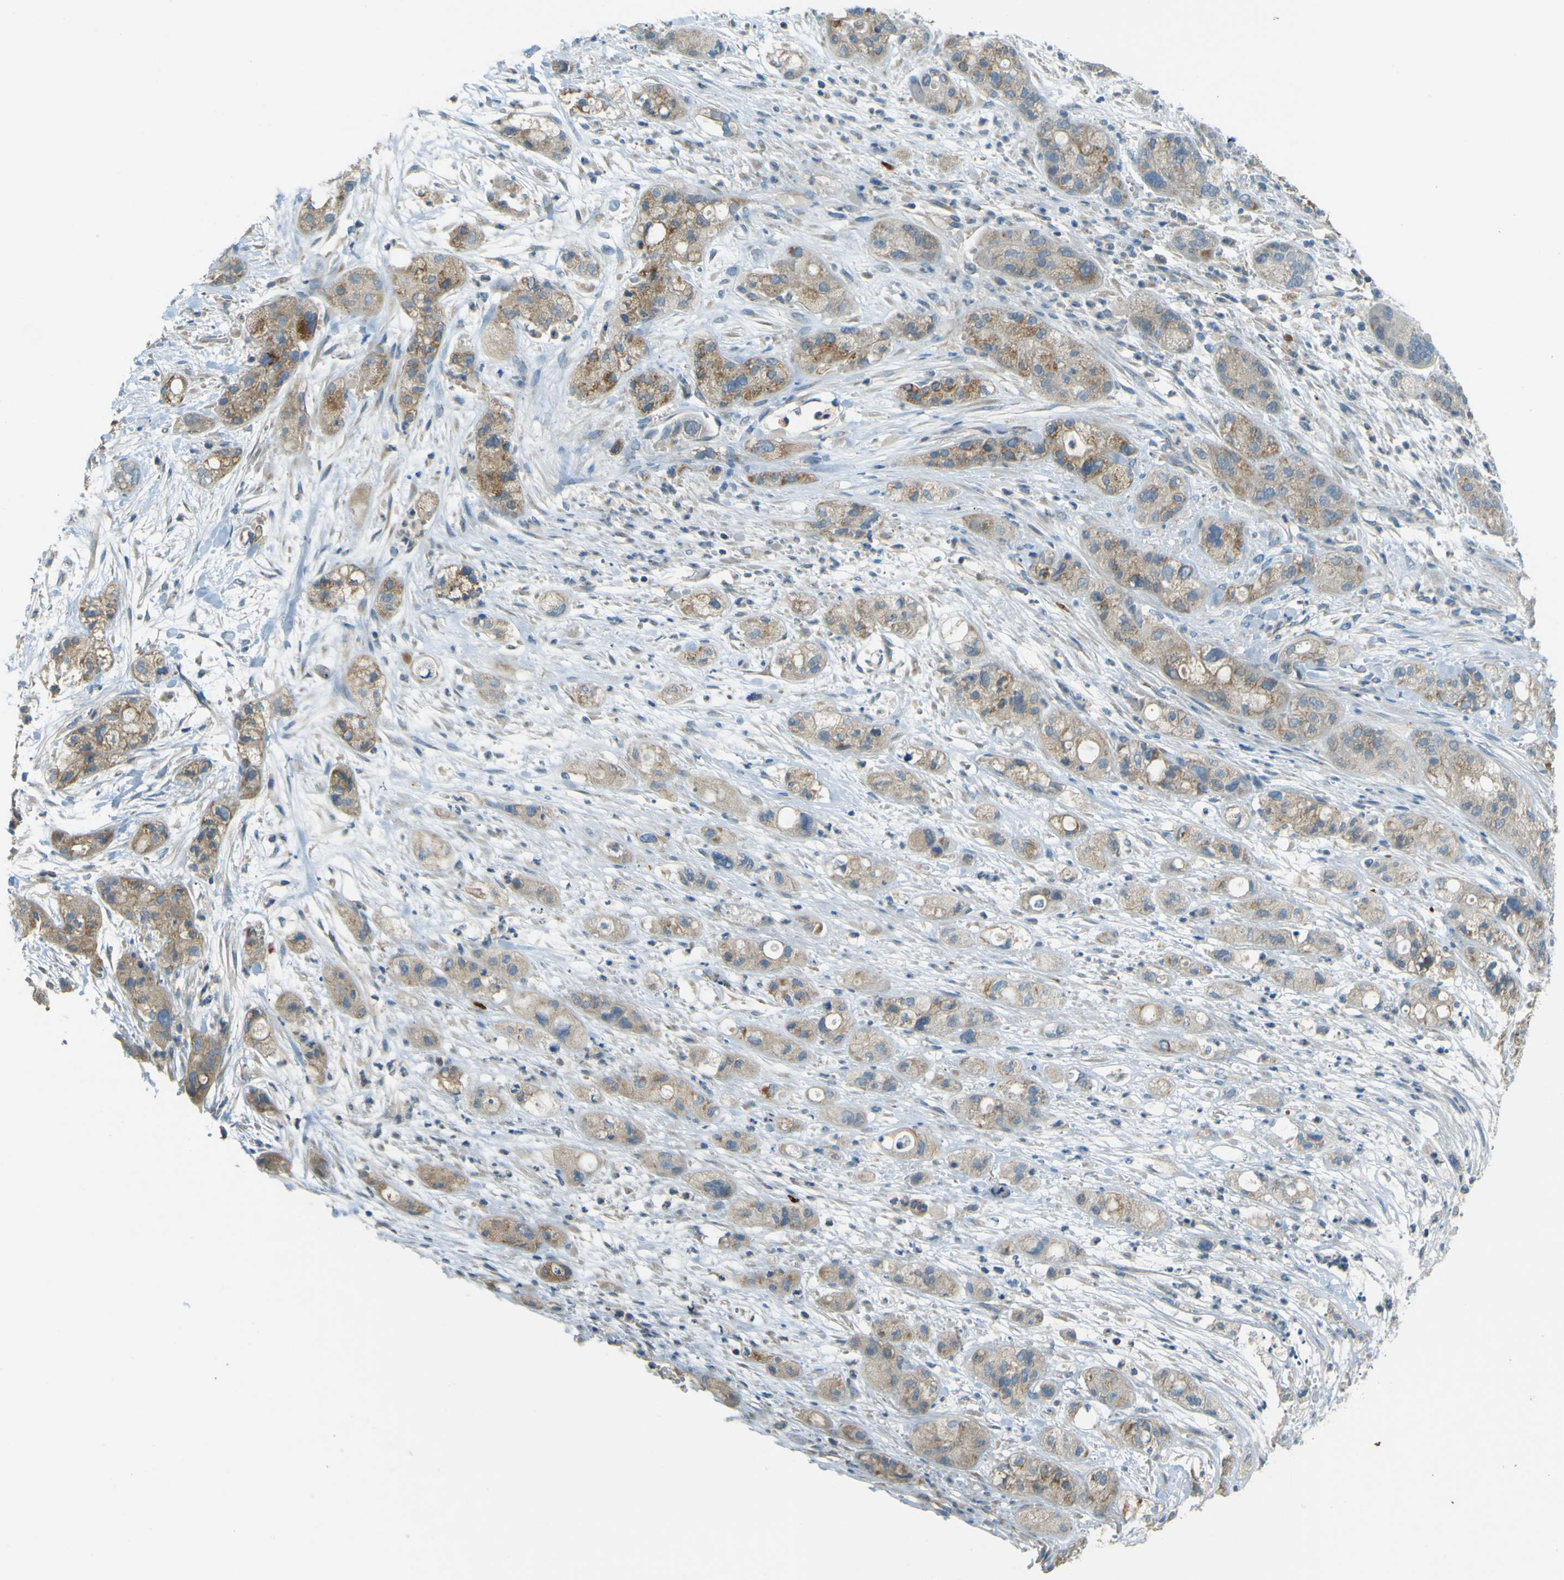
{"staining": {"intensity": "moderate", "quantity": ">75%", "location": "cytoplasmic/membranous"}, "tissue": "pancreatic cancer", "cell_type": "Tumor cells", "image_type": "cancer", "snomed": [{"axis": "morphology", "description": "Adenocarcinoma, NOS"}, {"axis": "topography", "description": "Pancreas"}], "caption": "Brown immunohistochemical staining in human pancreatic adenocarcinoma reveals moderate cytoplasmic/membranous expression in approximately >75% of tumor cells. Ihc stains the protein of interest in brown and the nuclei are stained blue.", "gene": "FKTN", "patient": {"sex": "female", "age": 78}}